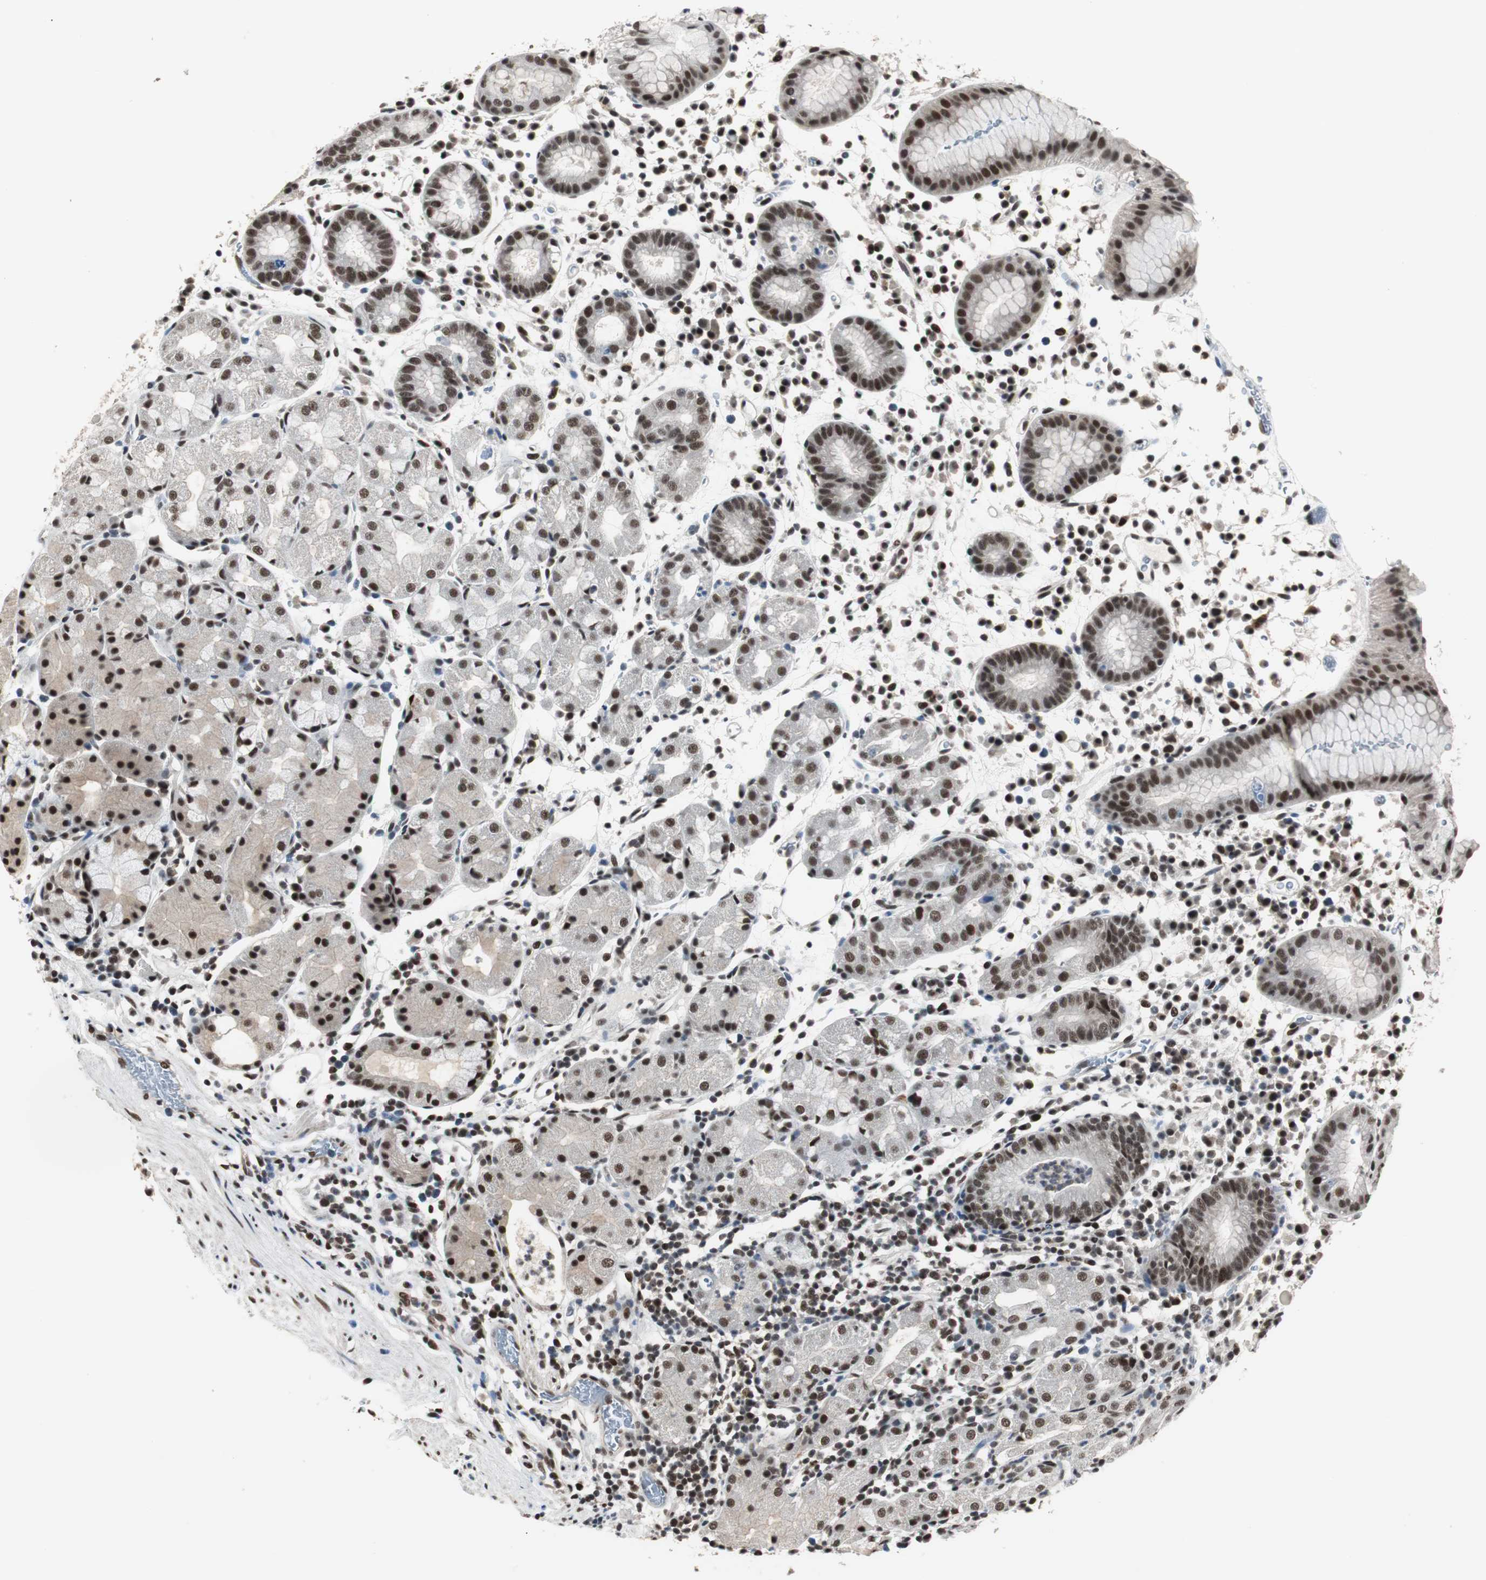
{"staining": {"intensity": "strong", "quantity": ">75%", "location": "nuclear"}, "tissue": "stomach", "cell_type": "Glandular cells", "image_type": "normal", "snomed": [{"axis": "morphology", "description": "Normal tissue, NOS"}, {"axis": "topography", "description": "Stomach"}, {"axis": "topography", "description": "Stomach, lower"}], "caption": "Immunohistochemistry (IHC) image of normal human stomach stained for a protein (brown), which displays high levels of strong nuclear staining in approximately >75% of glandular cells.", "gene": "CDK9", "patient": {"sex": "female", "age": 75}}